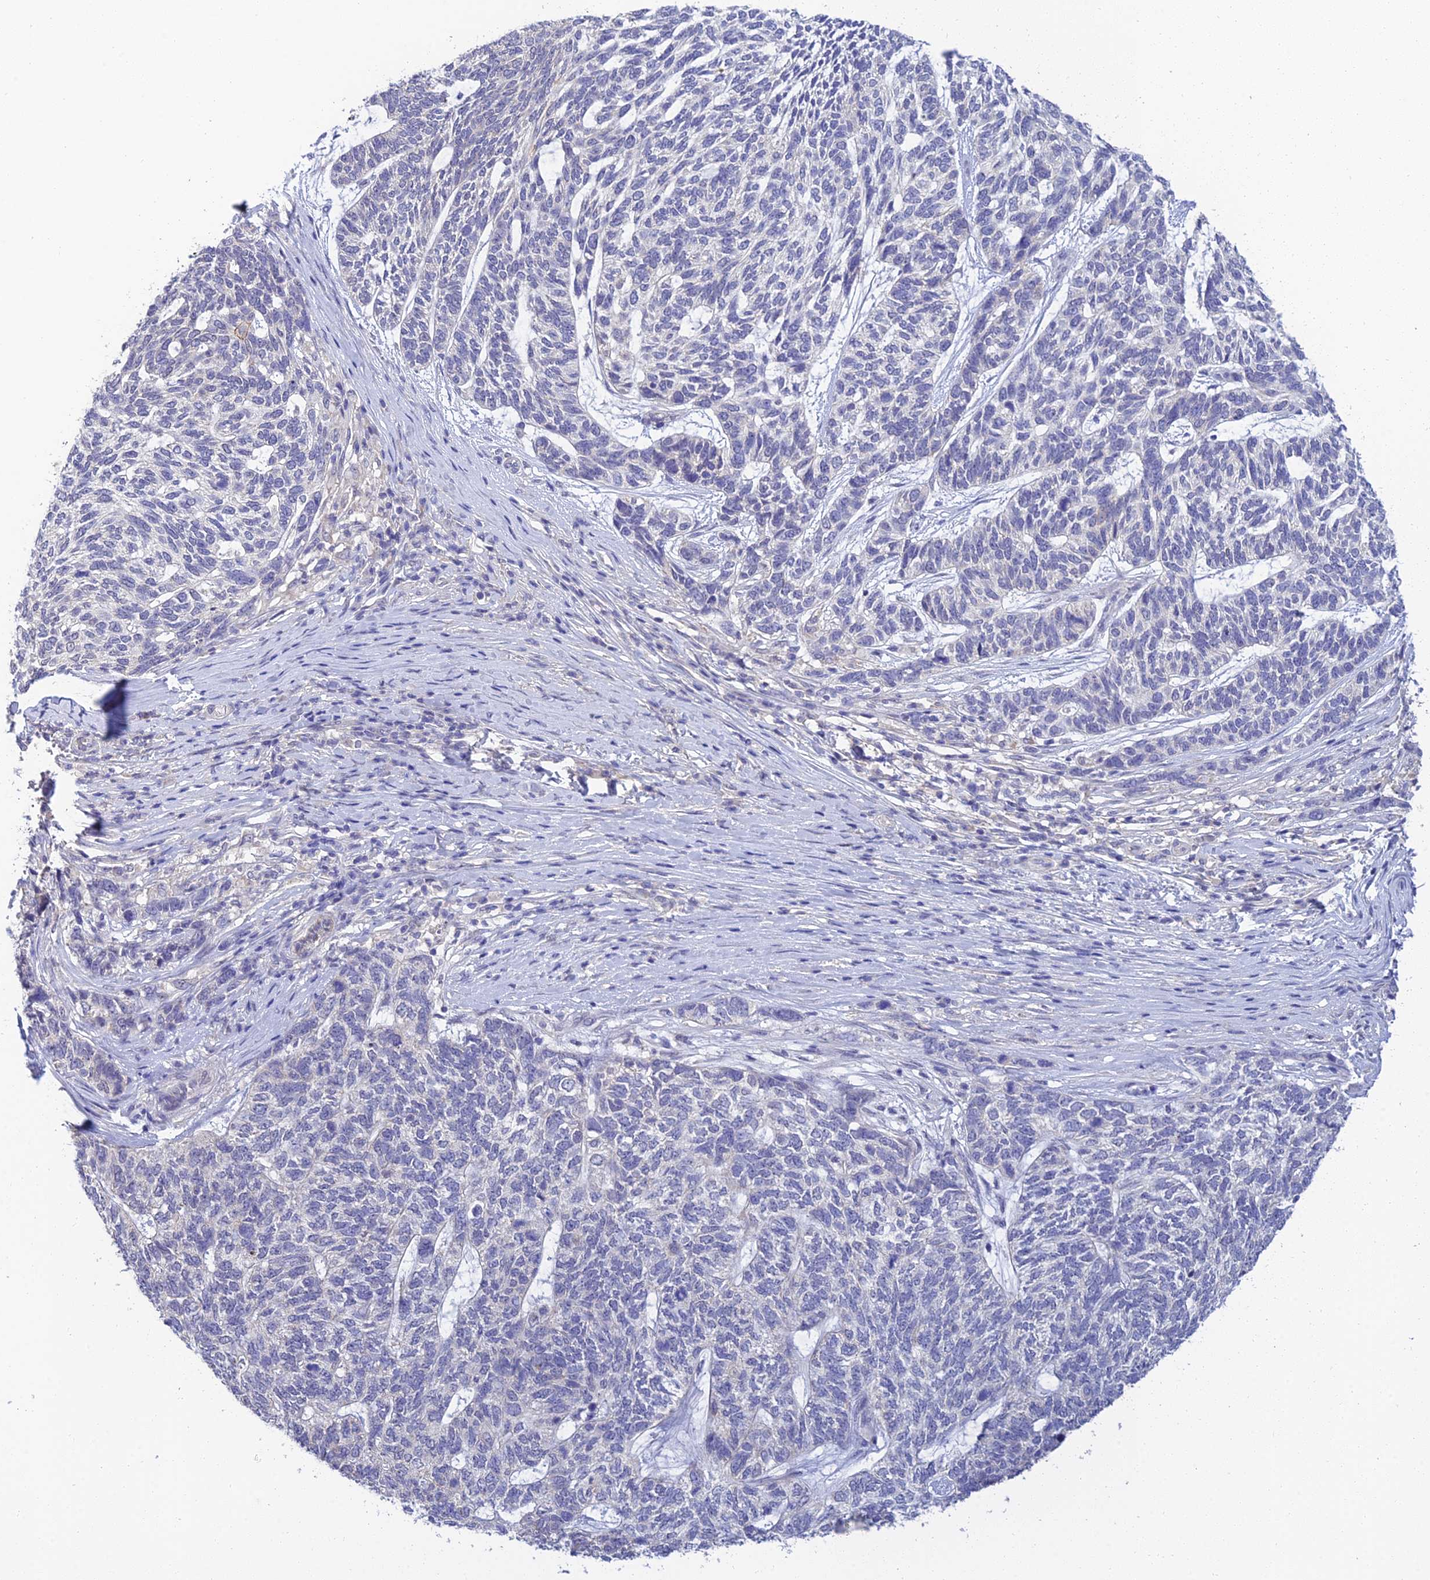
{"staining": {"intensity": "negative", "quantity": "none", "location": "none"}, "tissue": "skin cancer", "cell_type": "Tumor cells", "image_type": "cancer", "snomed": [{"axis": "morphology", "description": "Basal cell carcinoma"}, {"axis": "topography", "description": "Skin"}], "caption": "Immunohistochemistry (IHC) image of human basal cell carcinoma (skin) stained for a protein (brown), which reveals no staining in tumor cells. Brightfield microscopy of IHC stained with DAB (brown) and hematoxylin (blue), captured at high magnification.", "gene": "HOXB1", "patient": {"sex": "female", "age": 65}}